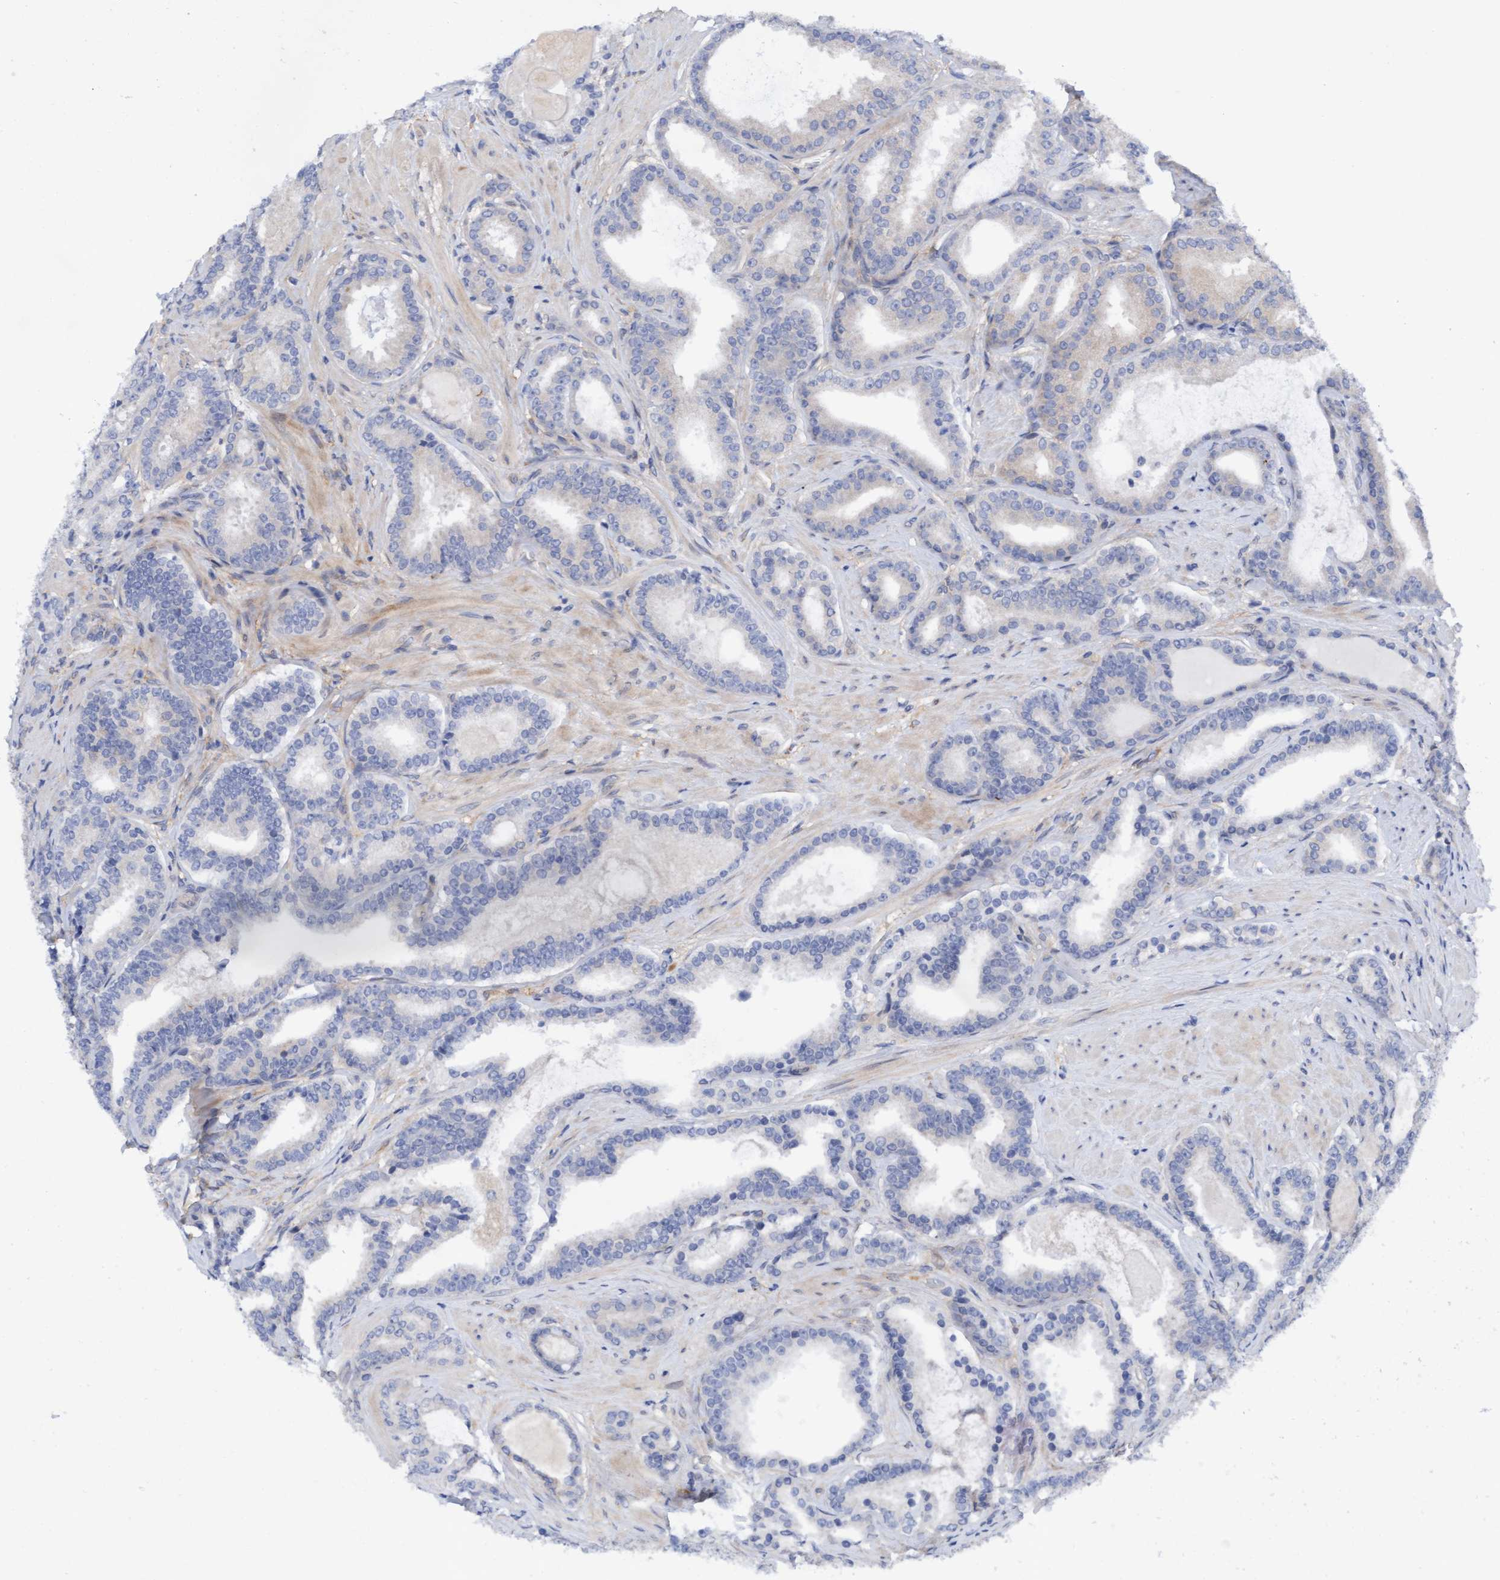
{"staining": {"intensity": "weak", "quantity": "<25%", "location": "cytoplasmic/membranous"}, "tissue": "prostate cancer", "cell_type": "Tumor cells", "image_type": "cancer", "snomed": [{"axis": "morphology", "description": "Adenocarcinoma, High grade"}, {"axis": "topography", "description": "Prostate"}], "caption": "There is no significant expression in tumor cells of prostate cancer.", "gene": "PLCD1", "patient": {"sex": "male", "age": 60}}